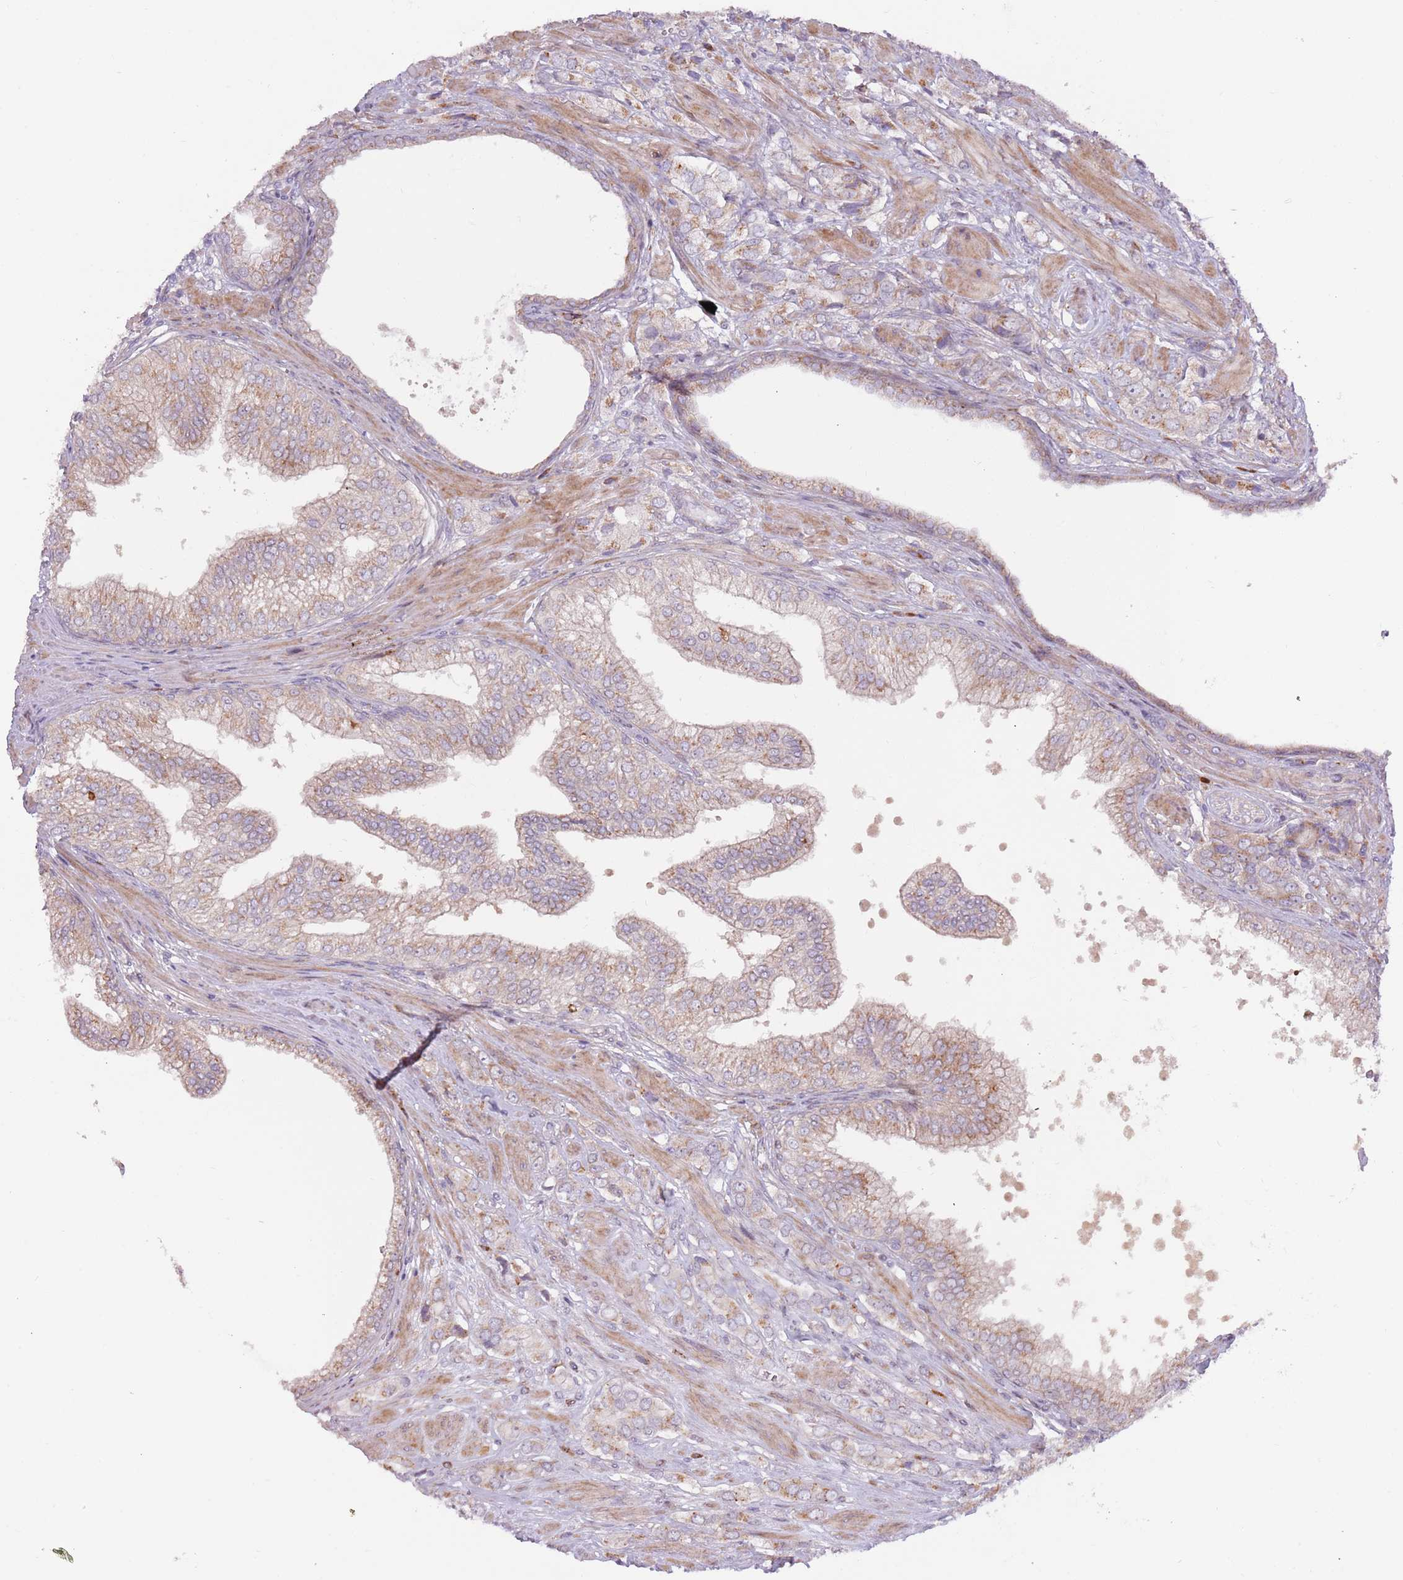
{"staining": {"intensity": "weak", "quantity": "<25%", "location": "cytoplasmic/membranous"}, "tissue": "prostate cancer", "cell_type": "Tumor cells", "image_type": "cancer", "snomed": [{"axis": "morphology", "description": "Adenocarcinoma, High grade"}, {"axis": "topography", "description": "Prostate and seminal vesicle, NOS"}], "caption": "Immunohistochemical staining of prostate cancer reveals no significant staining in tumor cells.", "gene": "CCDC150", "patient": {"sex": "male", "age": 64}}